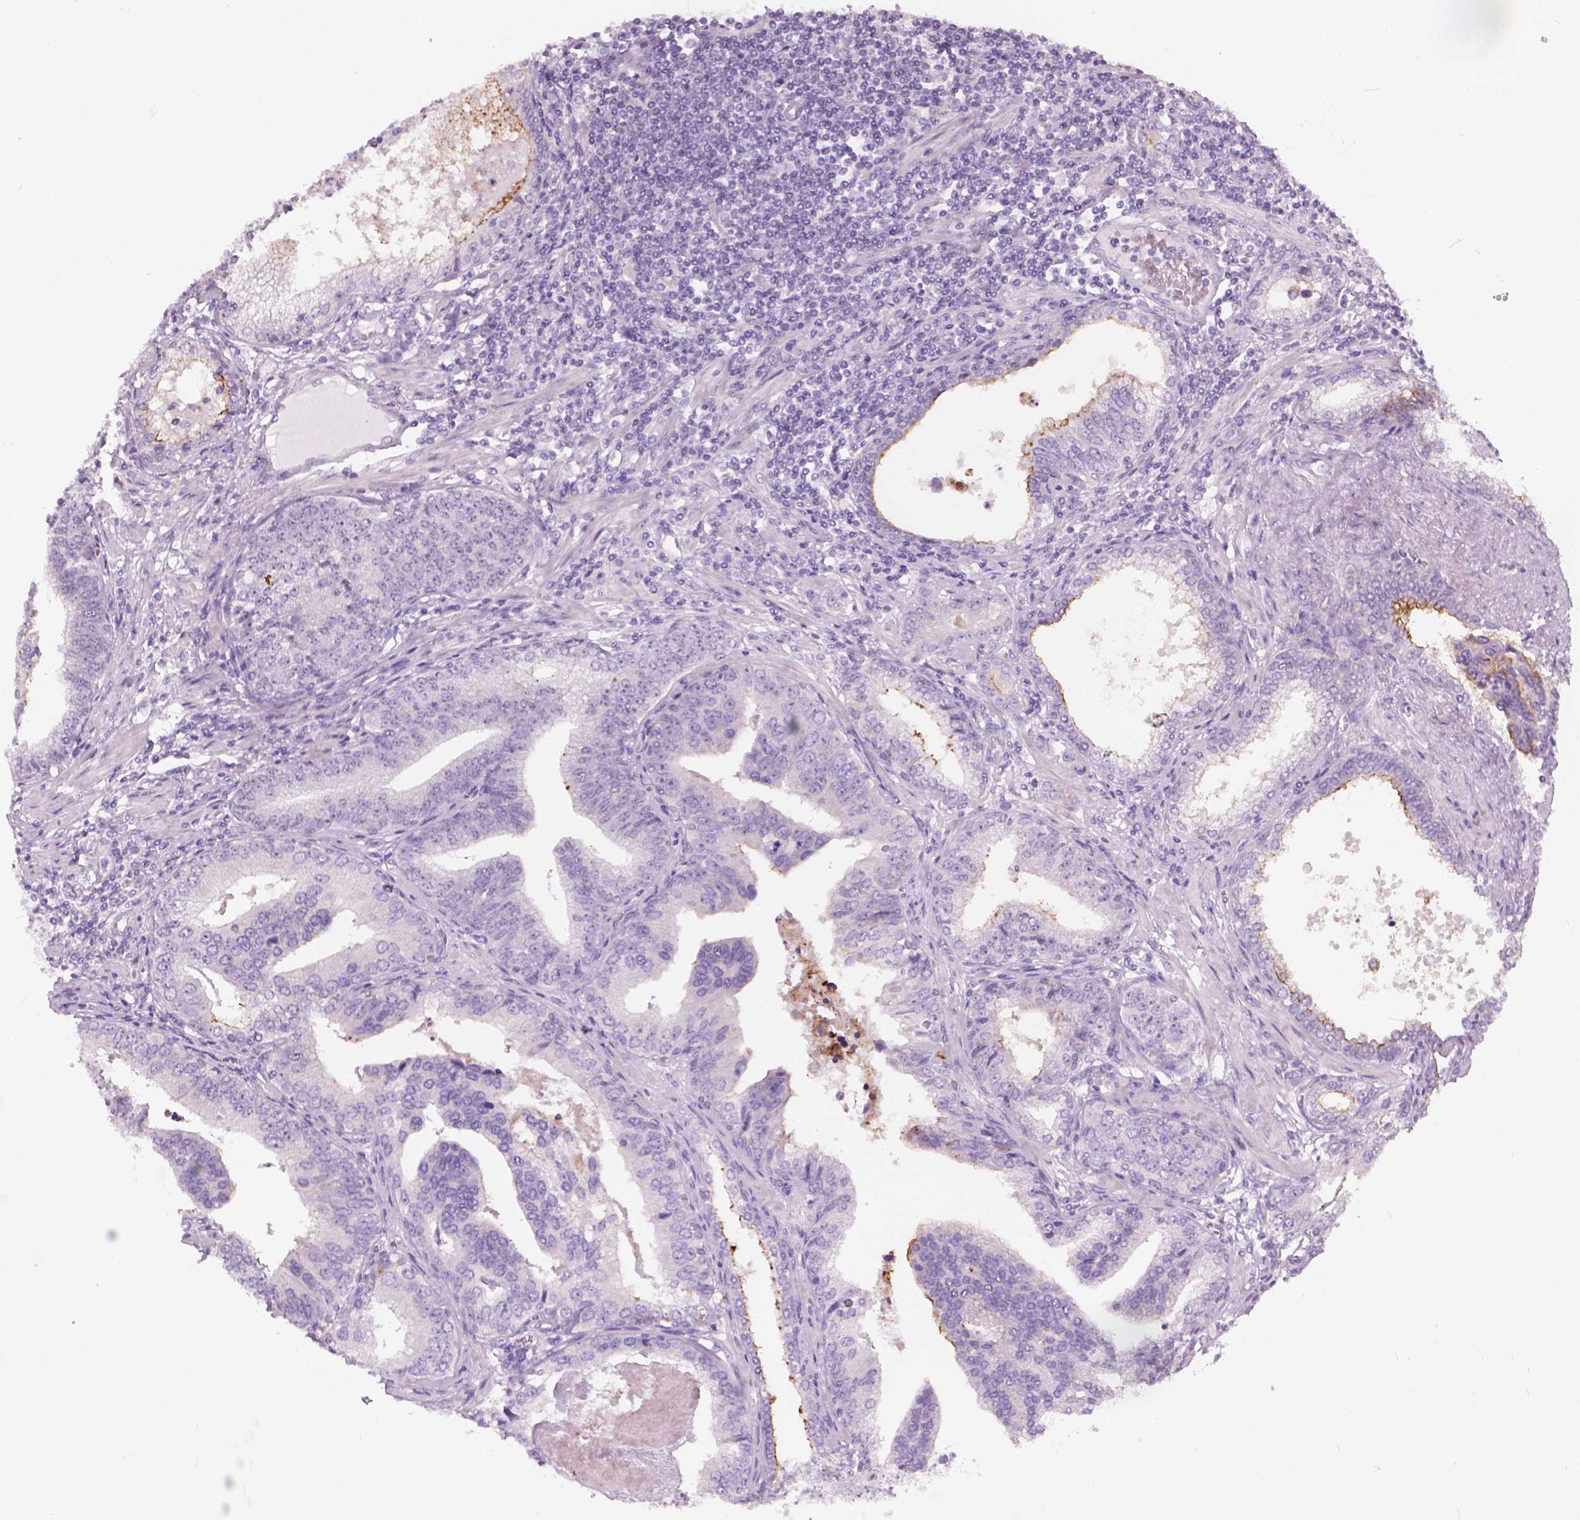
{"staining": {"intensity": "negative", "quantity": "none", "location": "none"}, "tissue": "prostate cancer", "cell_type": "Tumor cells", "image_type": "cancer", "snomed": [{"axis": "morphology", "description": "Adenocarcinoma, NOS"}, {"axis": "topography", "description": "Prostate"}], "caption": "A high-resolution photomicrograph shows IHC staining of adenocarcinoma (prostate), which demonstrates no significant positivity in tumor cells.", "gene": "GPRC5A", "patient": {"sex": "male", "age": 64}}